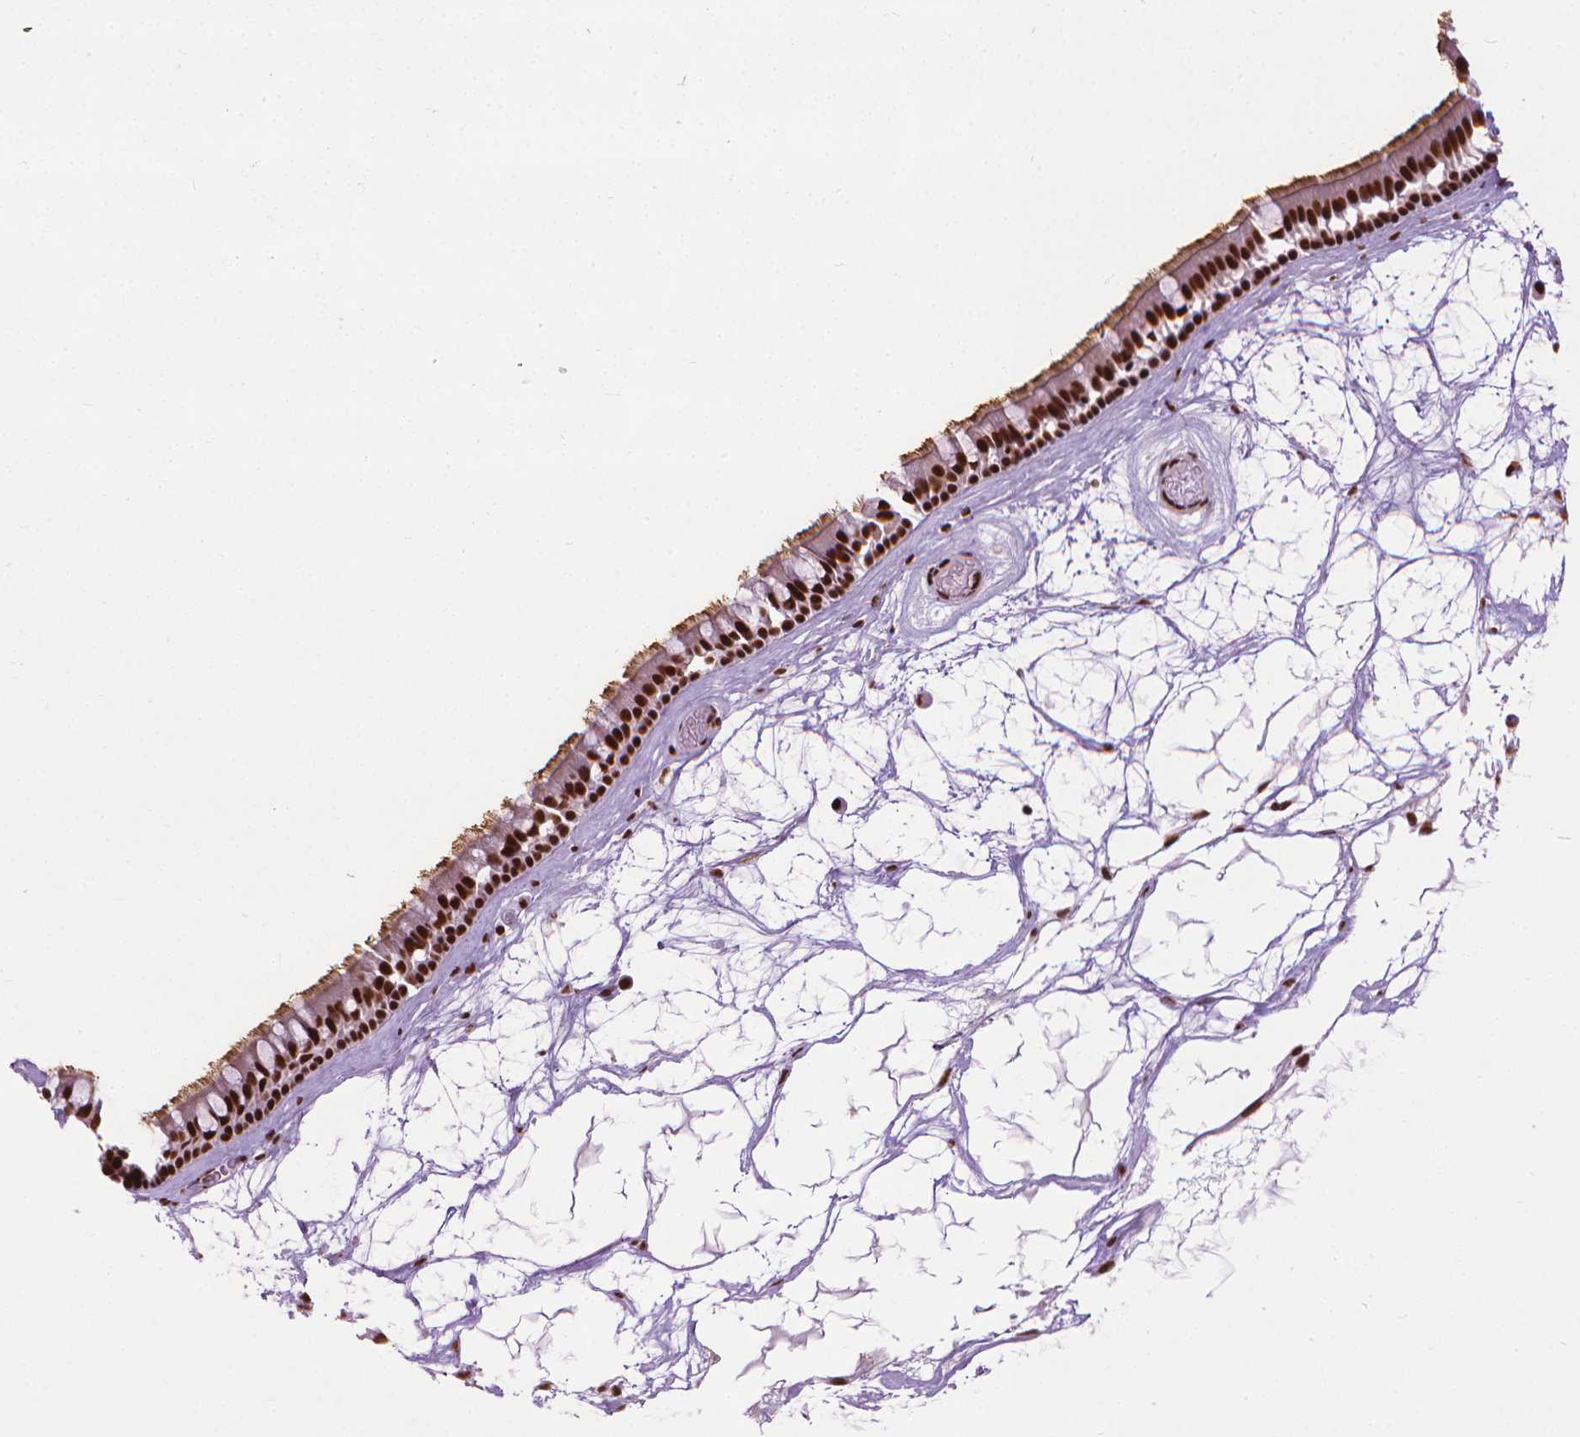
{"staining": {"intensity": "strong", "quantity": ">75%", "location": "nuclear"}, "tissue": "nasopharynx", "cell_type": "Respiratory epithelial cells", "image_type": "normal", "snomed": [{"axis": "morphology", "description": "Normal tissue, NOS"}, {"axis": "topography", "description": "Nasopharynx"}], "caption": "Protein expression analysis of normal nasopharynx exhibits strong nuclear positivity in approximately >75% of respiratory epithelial cells. The protein is stained brown, and the nuclei are stained in blue (DAB (3,3'-diaminobenzidine) IHC with brightfield microscopy, high magnification).", "gene": "AKAP8", "patient": {"sex": "male", "age": 68}}